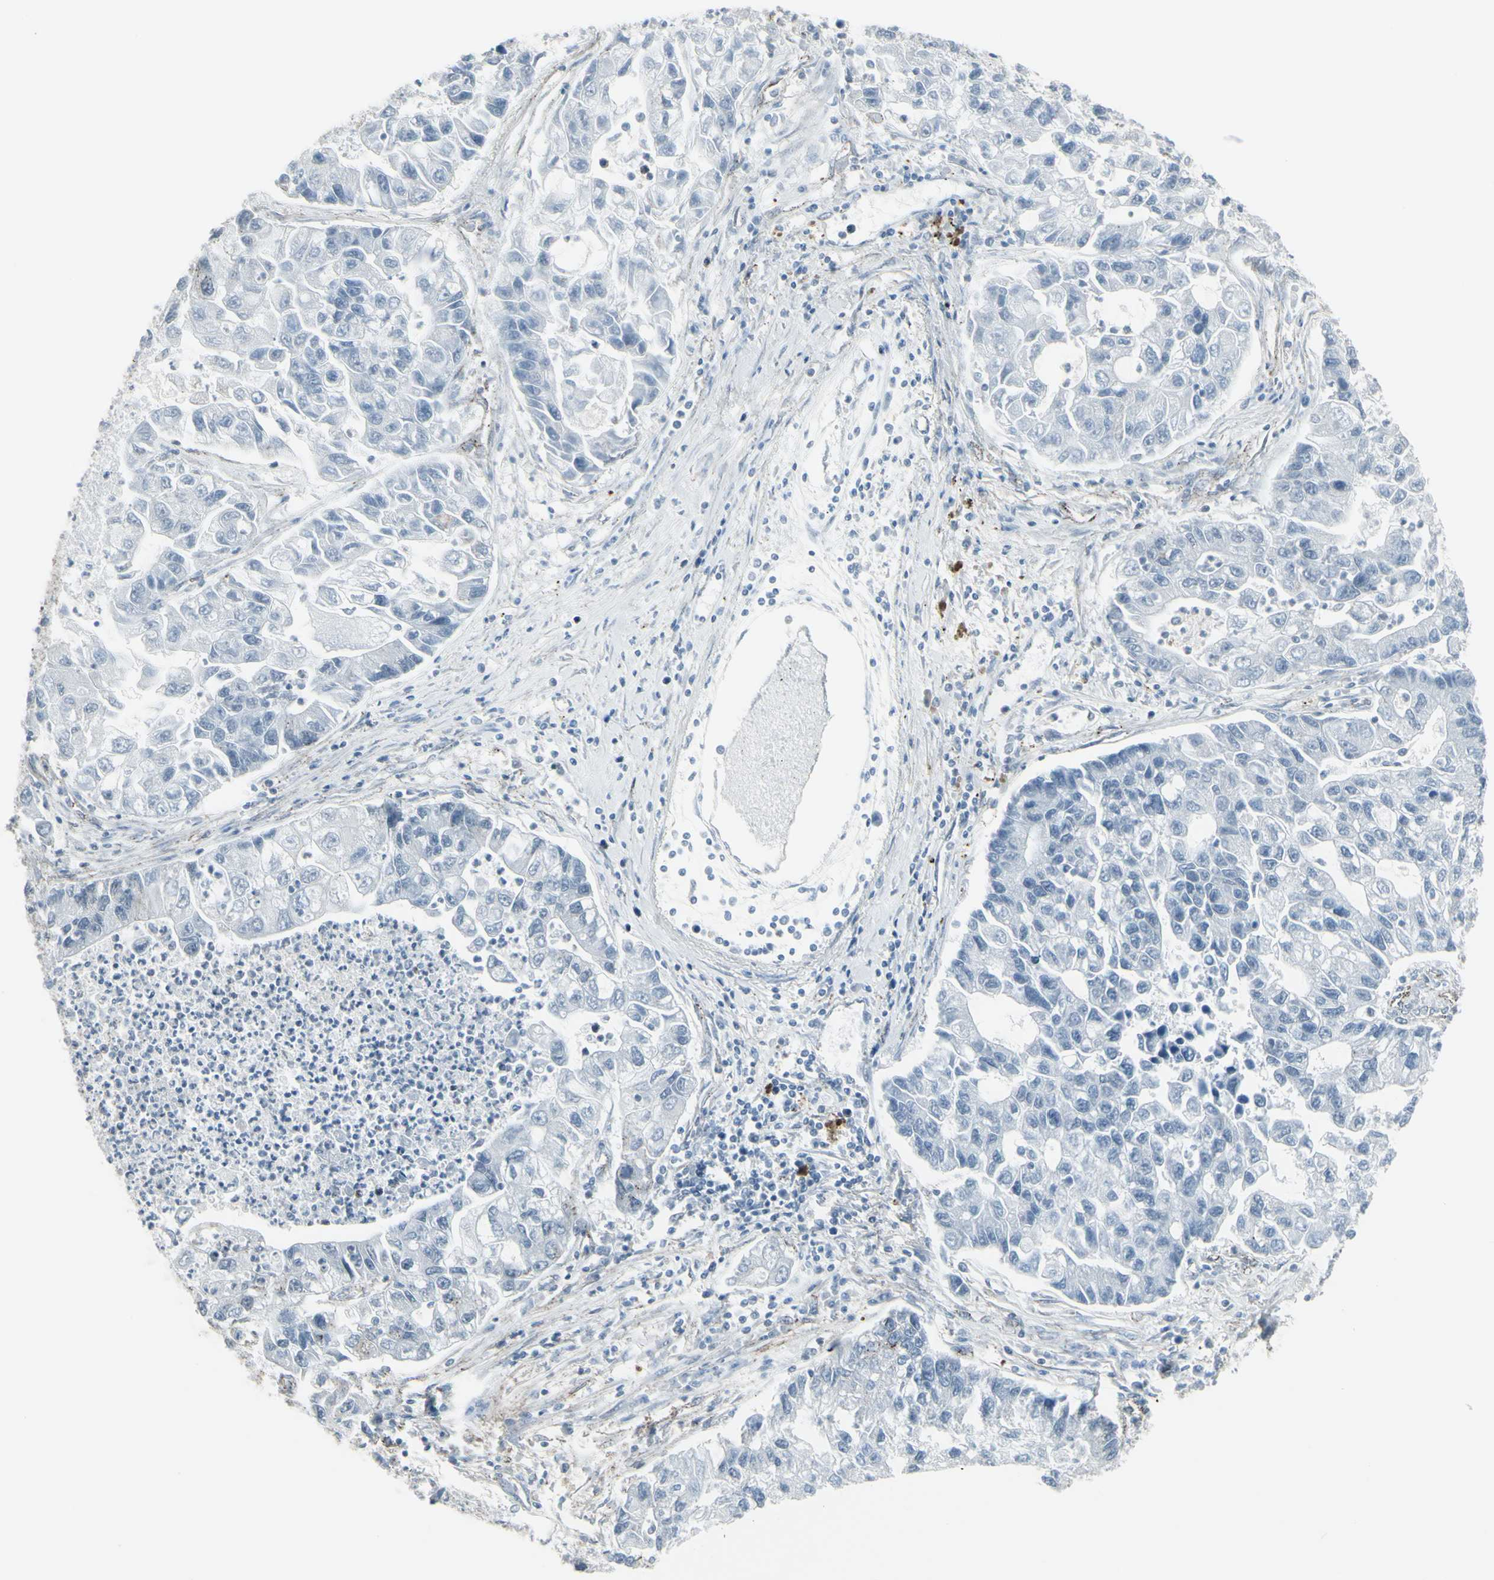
{"staining": {"intensity": "negative", "quantity": "none", "location": "none"}, "tissue": "lung cancer", "cell_type": "Tumor cells", "image_type": "cancer", "snomed": [{"axis": "morphology", "description": "Adenocarcinoma, NOS"}, {"axis": "topography", "description": "Lung"}], "caption": "IHC photomicrograph of human lung cancer (adenocarcinoma) stained for a protein (brown), which shows no positivity in tumor cells.", "gene": "GJA1", "patient": {"sex": "female", "age": 51}}